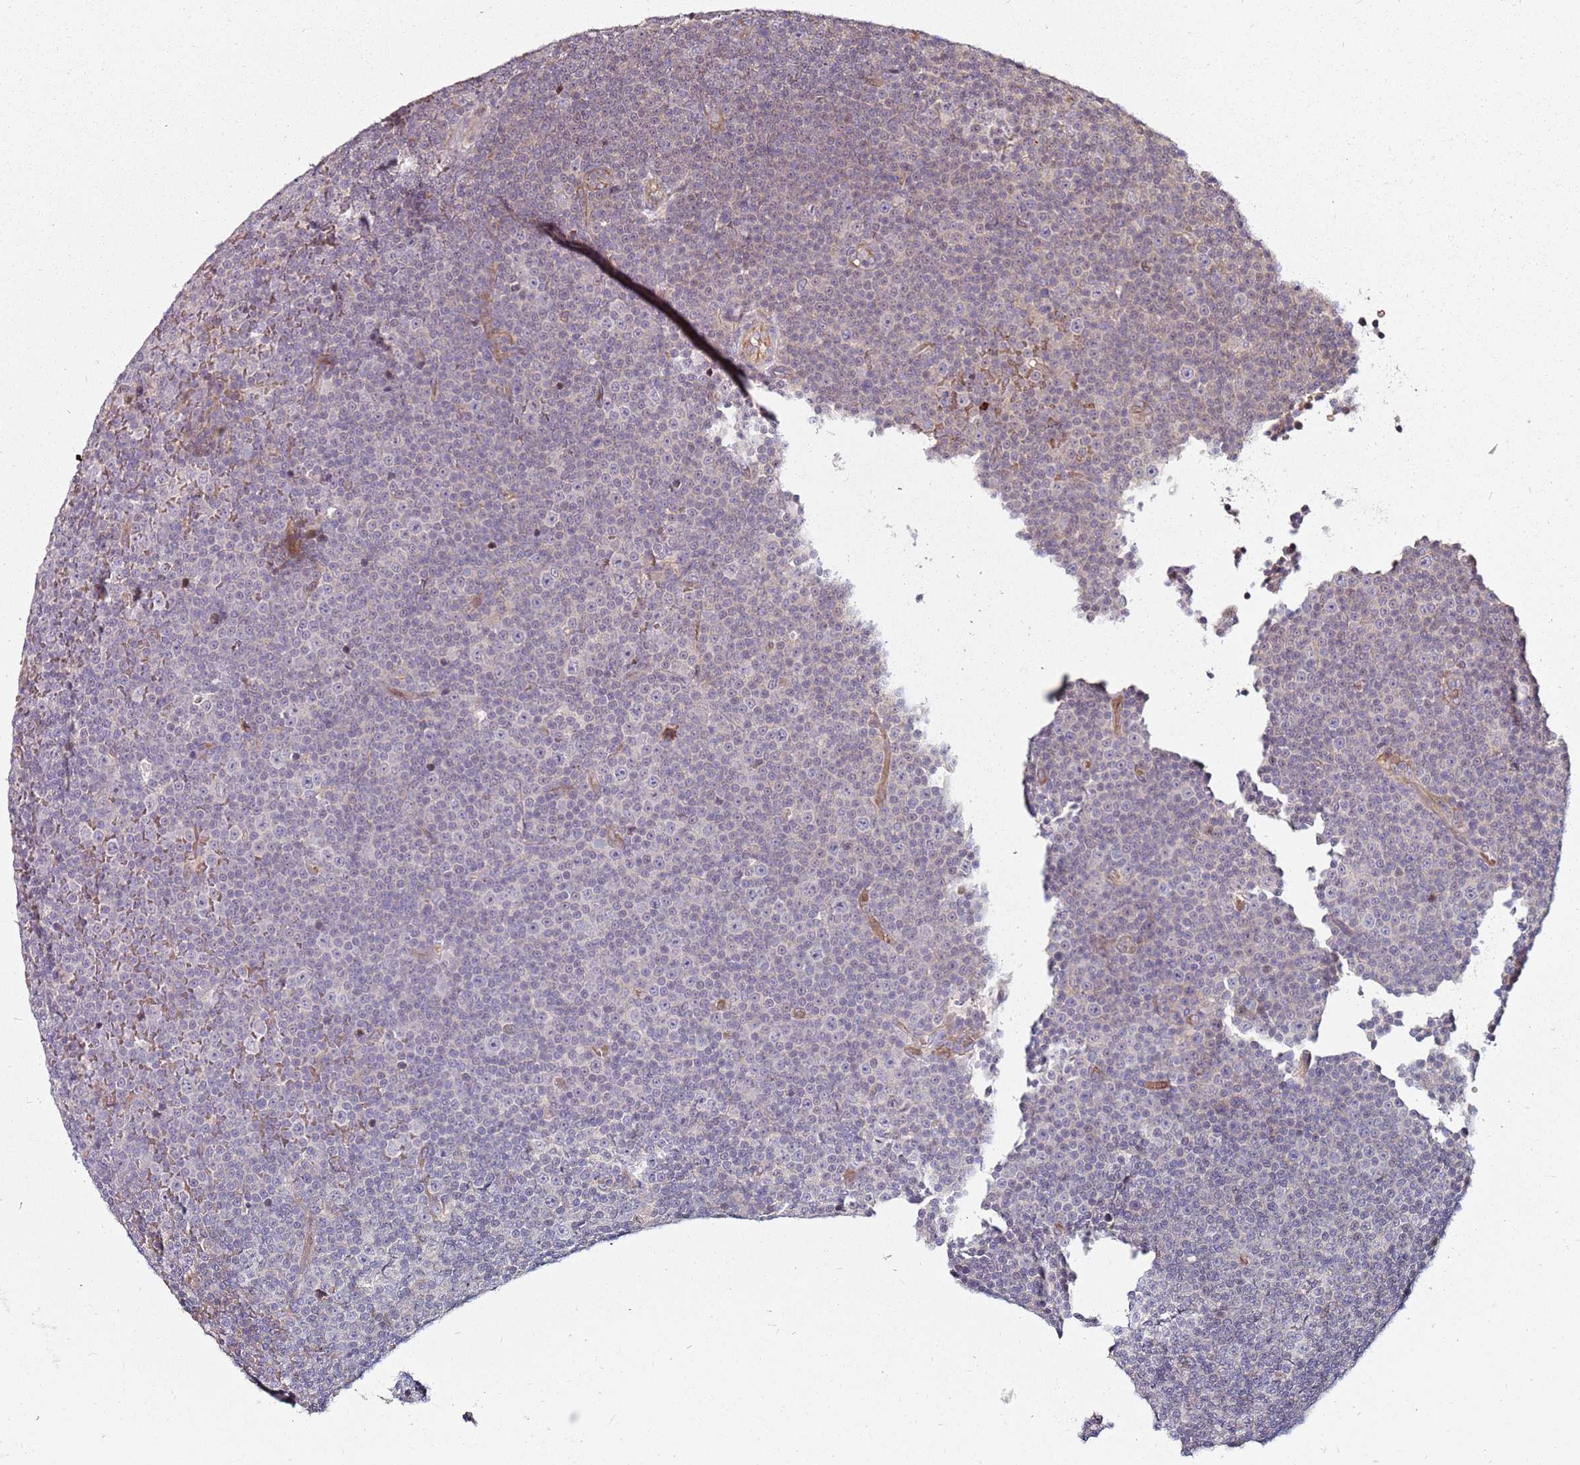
{"staining": {"intensity": "negative", "quantity": "none", "location": "none"}, "tissue": "lymphoma", "cell_type": "Tumor cells", "image_type": "cancer", "snomed": [{"axis": "morphology", "description": "Malignant lymphoma, non-Hodgkin's type, Low grade"}, {"axis": "topography", "description": "Lymph node"}], "caption": "Malignant lymphoma, non-Hodgkin's type (low-grade) was stained to show a protein in brown. There is no significant expression in tumor cells. (Brightfield microscopy of DAB IHC at high magnification).", "gene": "RNF11", "patient": {"sex": "female", "age": 67}}